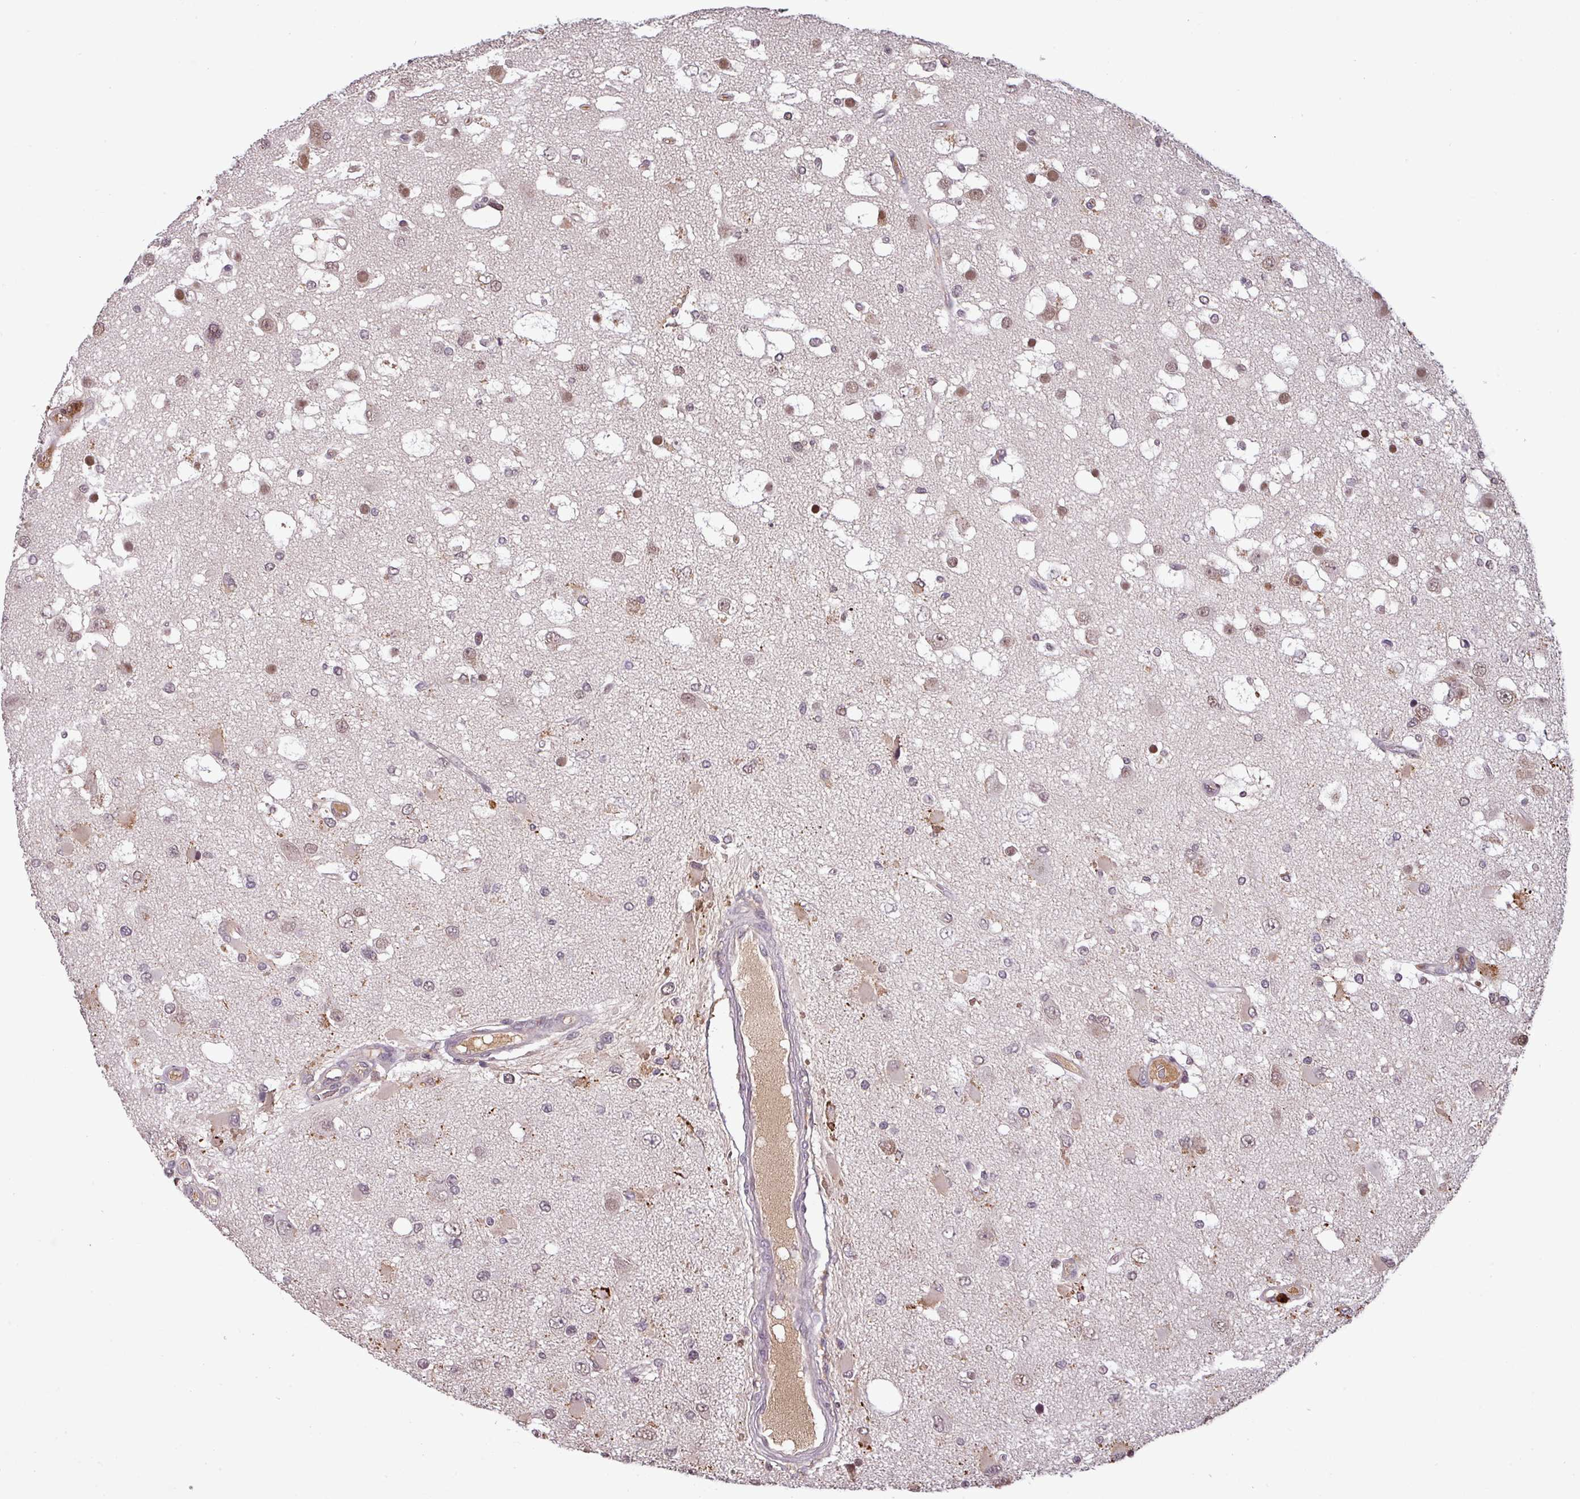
{"staining": {"intensity": "moderate", "quantity": "<25%", "location": "nuclear"}, "tissue": "glioma", "cell_type": "Tumor cells", "image_type": "cancer", "snomed": [{"axis": "morphology", "description": "Glioma, malignant, High grade"}, {"axis": "topography", "description": "Brain"}], "caption": "This micrograph shows malignant glioma (high-grade) stained with immunohistochemistry to label a protein in brown. The nuclear of tumor cells show moderate positivity for the protein. Nuclei are counter-stained blue.", "gene": "NOB1", "patient": {"sex": "male", "age": 53}}